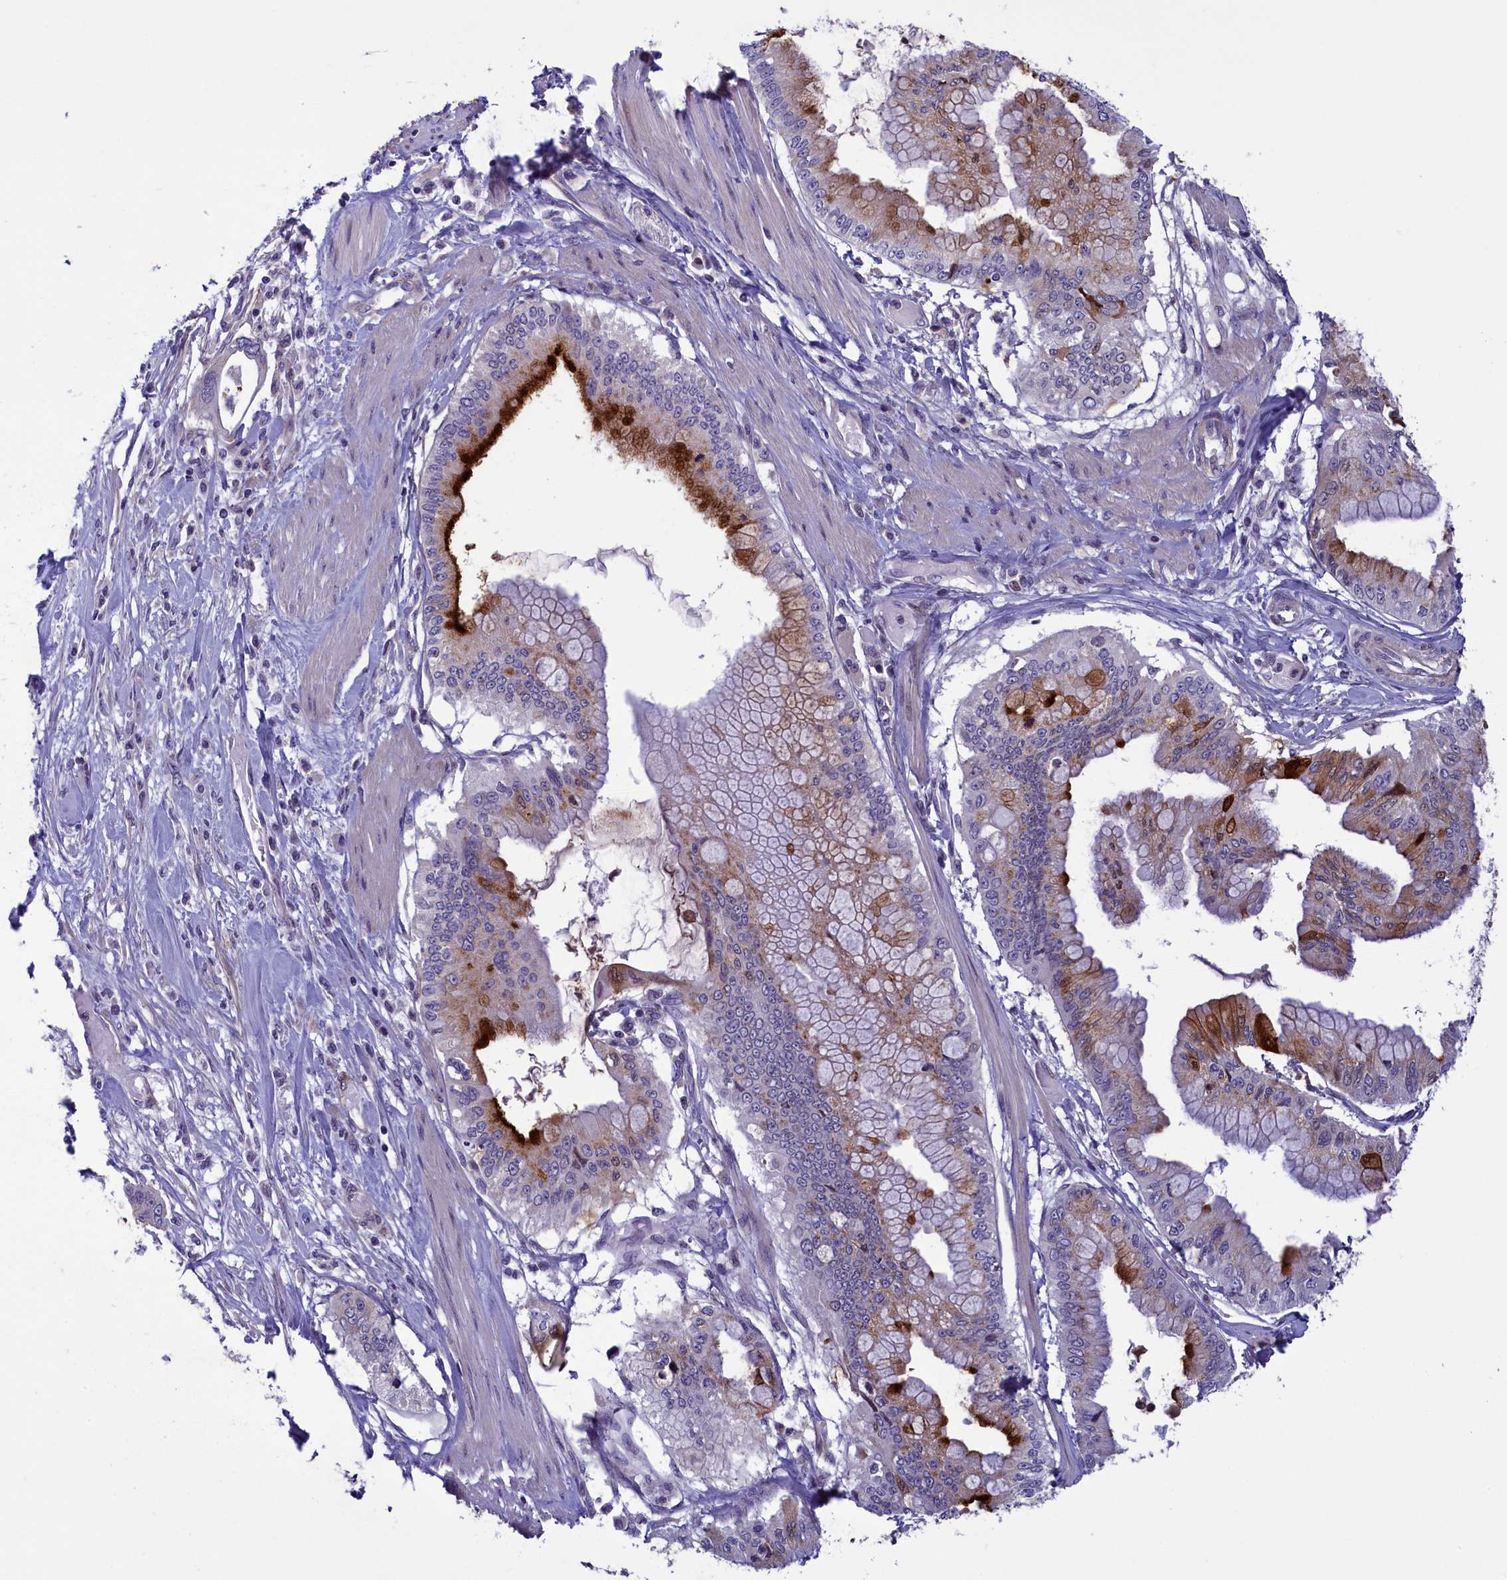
{"staining": {"intensity": "strong", "quantity": "<25%", "location": "cytoplasmic/membranous"}, "tissue": "pancreatic cancer", "cell_type": "Tumor cells", "image_type": "cancer", "snomed": [{"axis": "morphology", "description": "Adenocarcinoma, NOS"}, {"axis": "topography", "description": "Pancreas"}], "caption": "Immunohistochemical staining of human adenocarcinoma (pancreatic) reveals strong cytoplasmic/membranous protein positivity in about <25% of tumor cells. Using DAB (3,3'-diaminobenzidine) (brown) and hematoxylin (blue) stains, captured at high magnification using brightfield microscopy.", "gene": "LOXL1", "patient": {"sex": "male", "age": 46}}